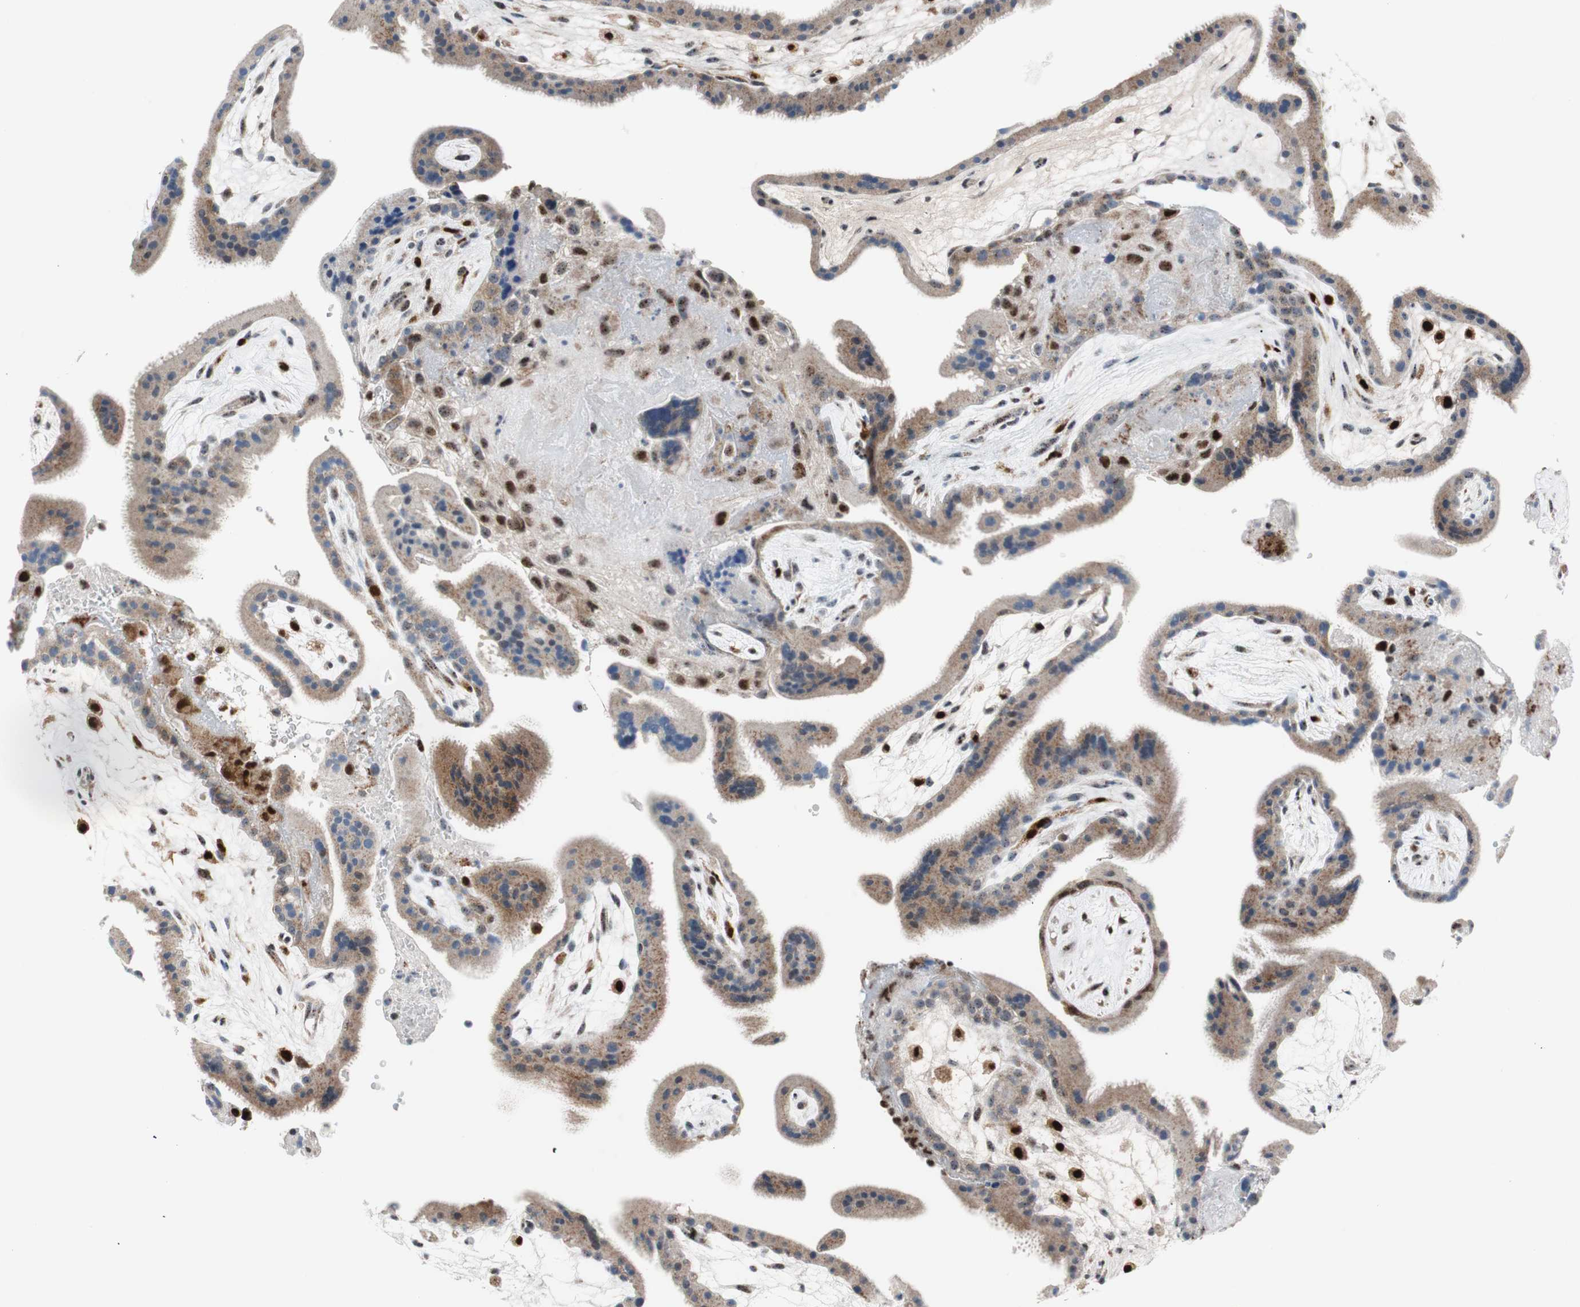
{"staining": {"intensity": "moderate", "quantity": "25%-75%", "location": "nuclear"}, "tissue": "placenta", "cell_type": "Decidual cells", "image_type": "normal", "snomed": [{"axis": "morphology", "description": "Normal tissue, NOS"}, {"axis": "topography", "description": "Placenta"}], "caption": "The immunohistochemical stain shows moderate nuclear expression in decidual cells of benign placenta. (IHC, brightfield microscopy, high magnification).", "gene": "RGS10", "patient": {"sex": "female", "age": 19}}